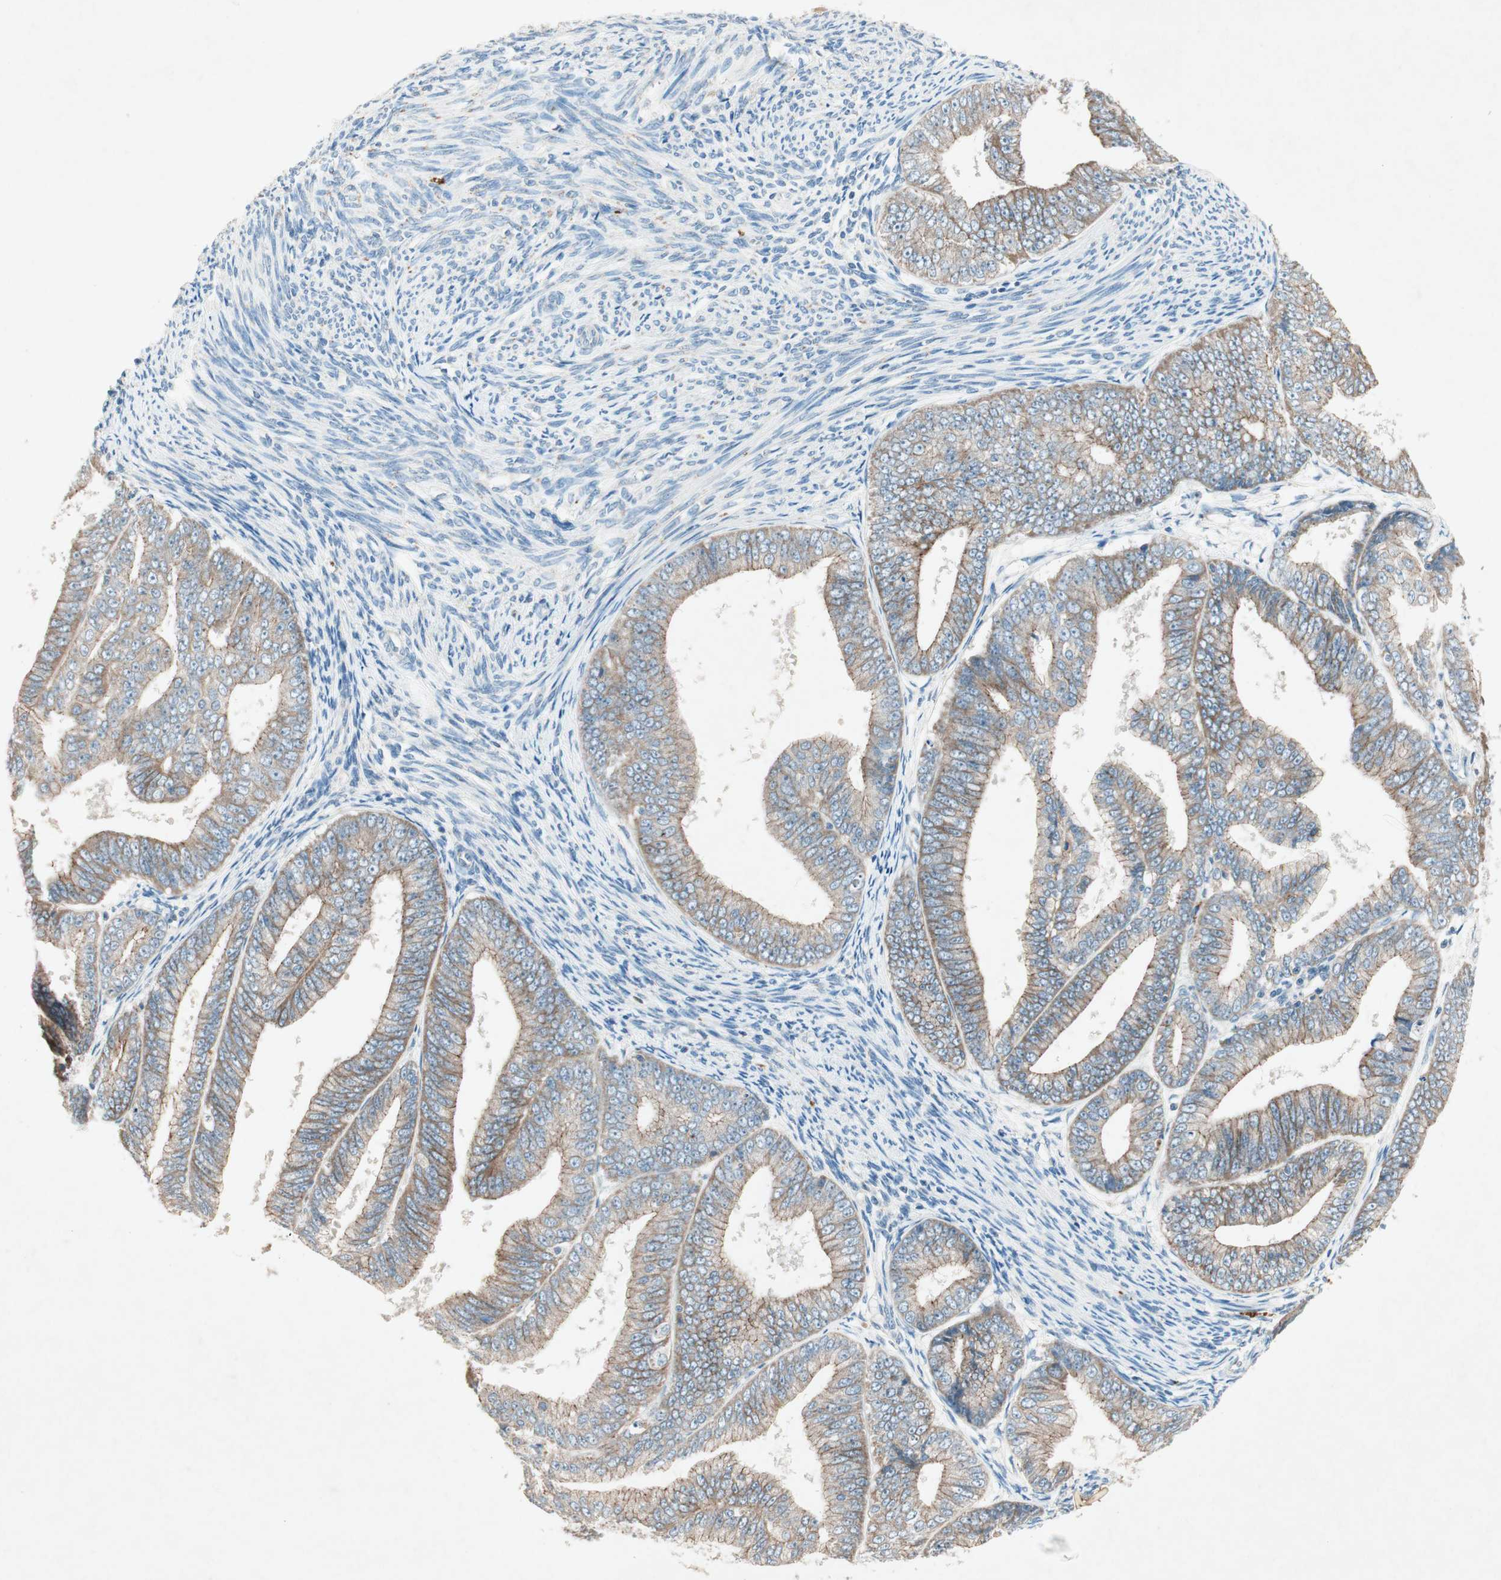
{"staining": {"intensity": "weak", "quantity": ">75%", "location": "cytoplasmic/membranous"}, "tissue": "endometrial cancer", "cell_type": "Tumor cells", "image_type": "cancer", "snomed": [{"axis": "morphology", "description": "Adenocarcinoma, NOS"}, {"axis": "topography", "description": "Endometrium"}], "caption": "Brown immunohistochemical staining in human adenocarcinoma (endometrial) reveals weak cytoplasmic/membranous positivity in about >75% of tumor cells.", "gene": "NKAIN1", "patient": {"sex": "female", "age": 63}}